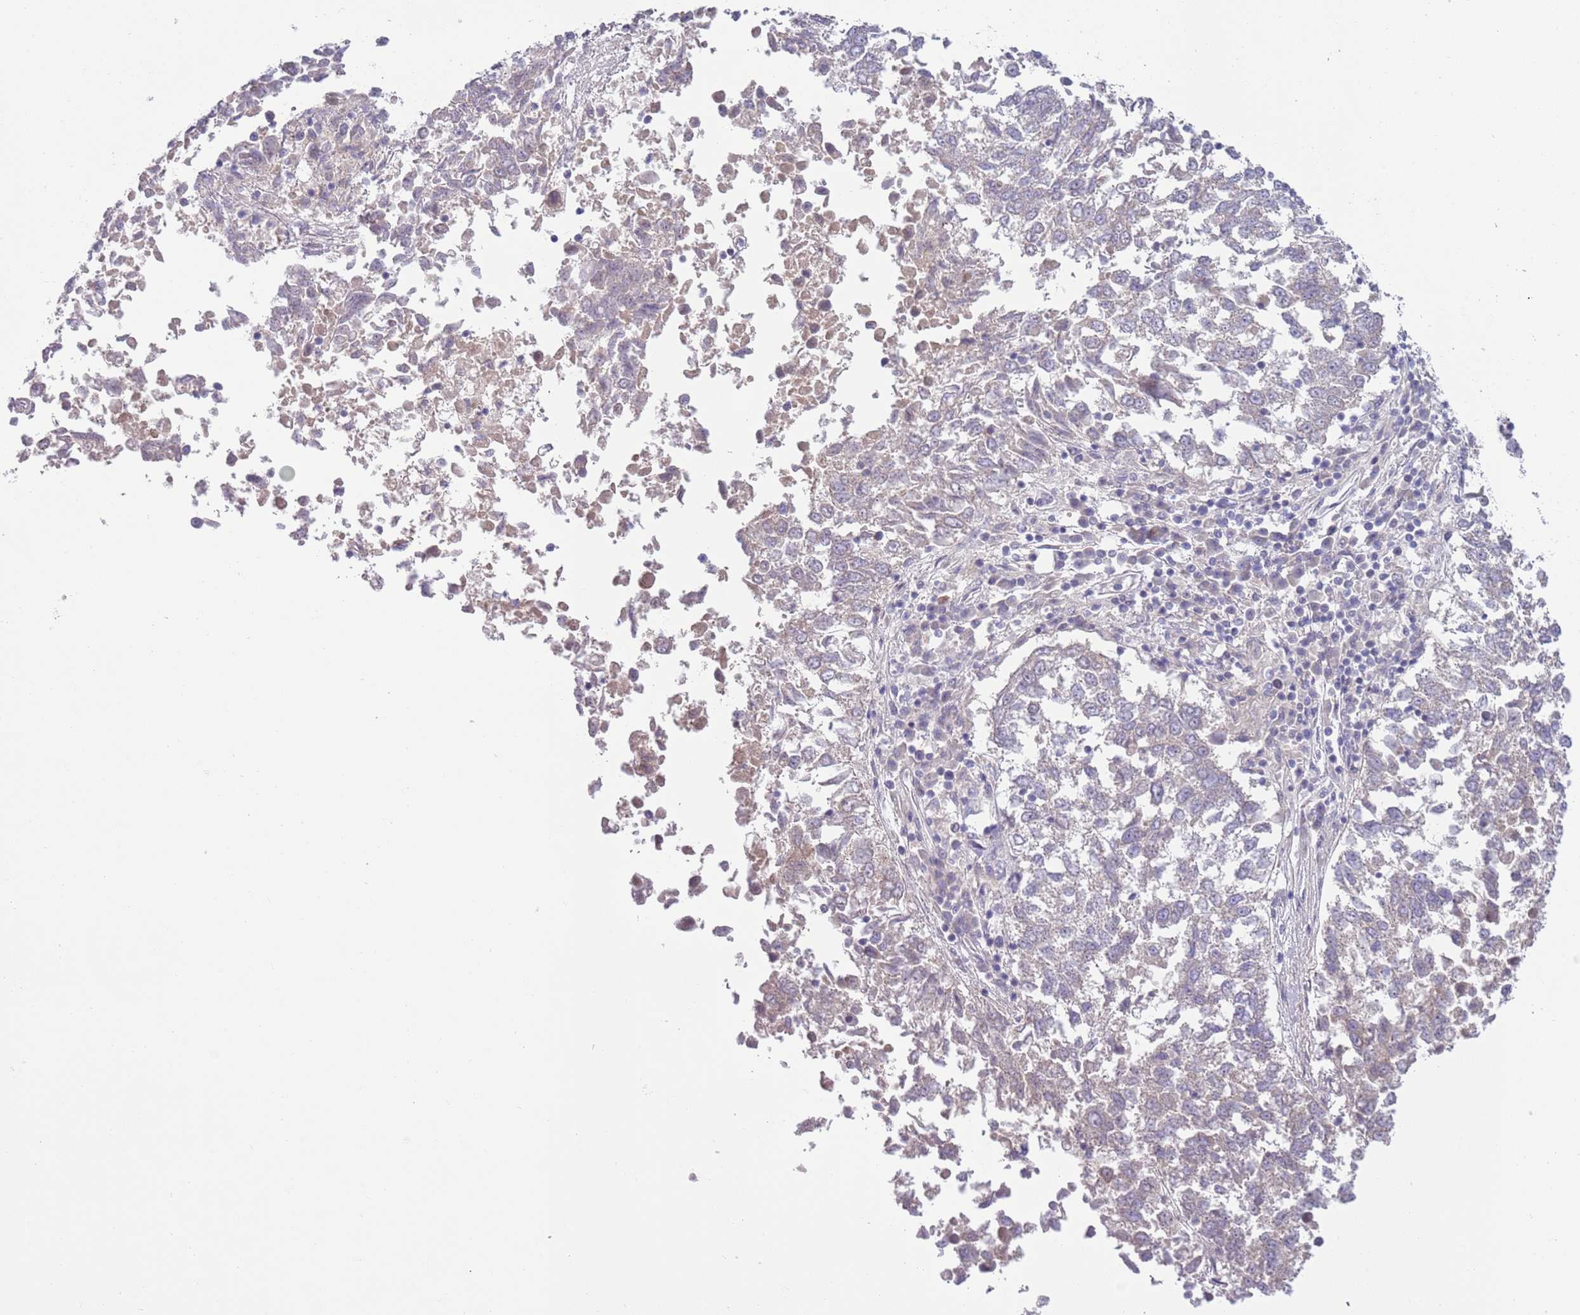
{"staining": {"intensity": "negative", "quantity": "none", "location": "none"}, "tissue": "lung cancer", "cell_type": "Tumor cells", "image_type": "cancer", "snomed": [{"axis": "morphology", "description": "Squamous cell carcinoma, NOS"}, {"axis": "topography", "description": "Lung"}], "caption": "High power microscopy image of an immunohistochemistry photomicrograph of squamous cell carcinoma (lung), revealing no significant positivity in tumor cells. (DAB immunohistochemistry (IHC) with hematoxylin counter stain).", "gene": "TM2D1", "patient": {"sex": "male", "age": 73}}